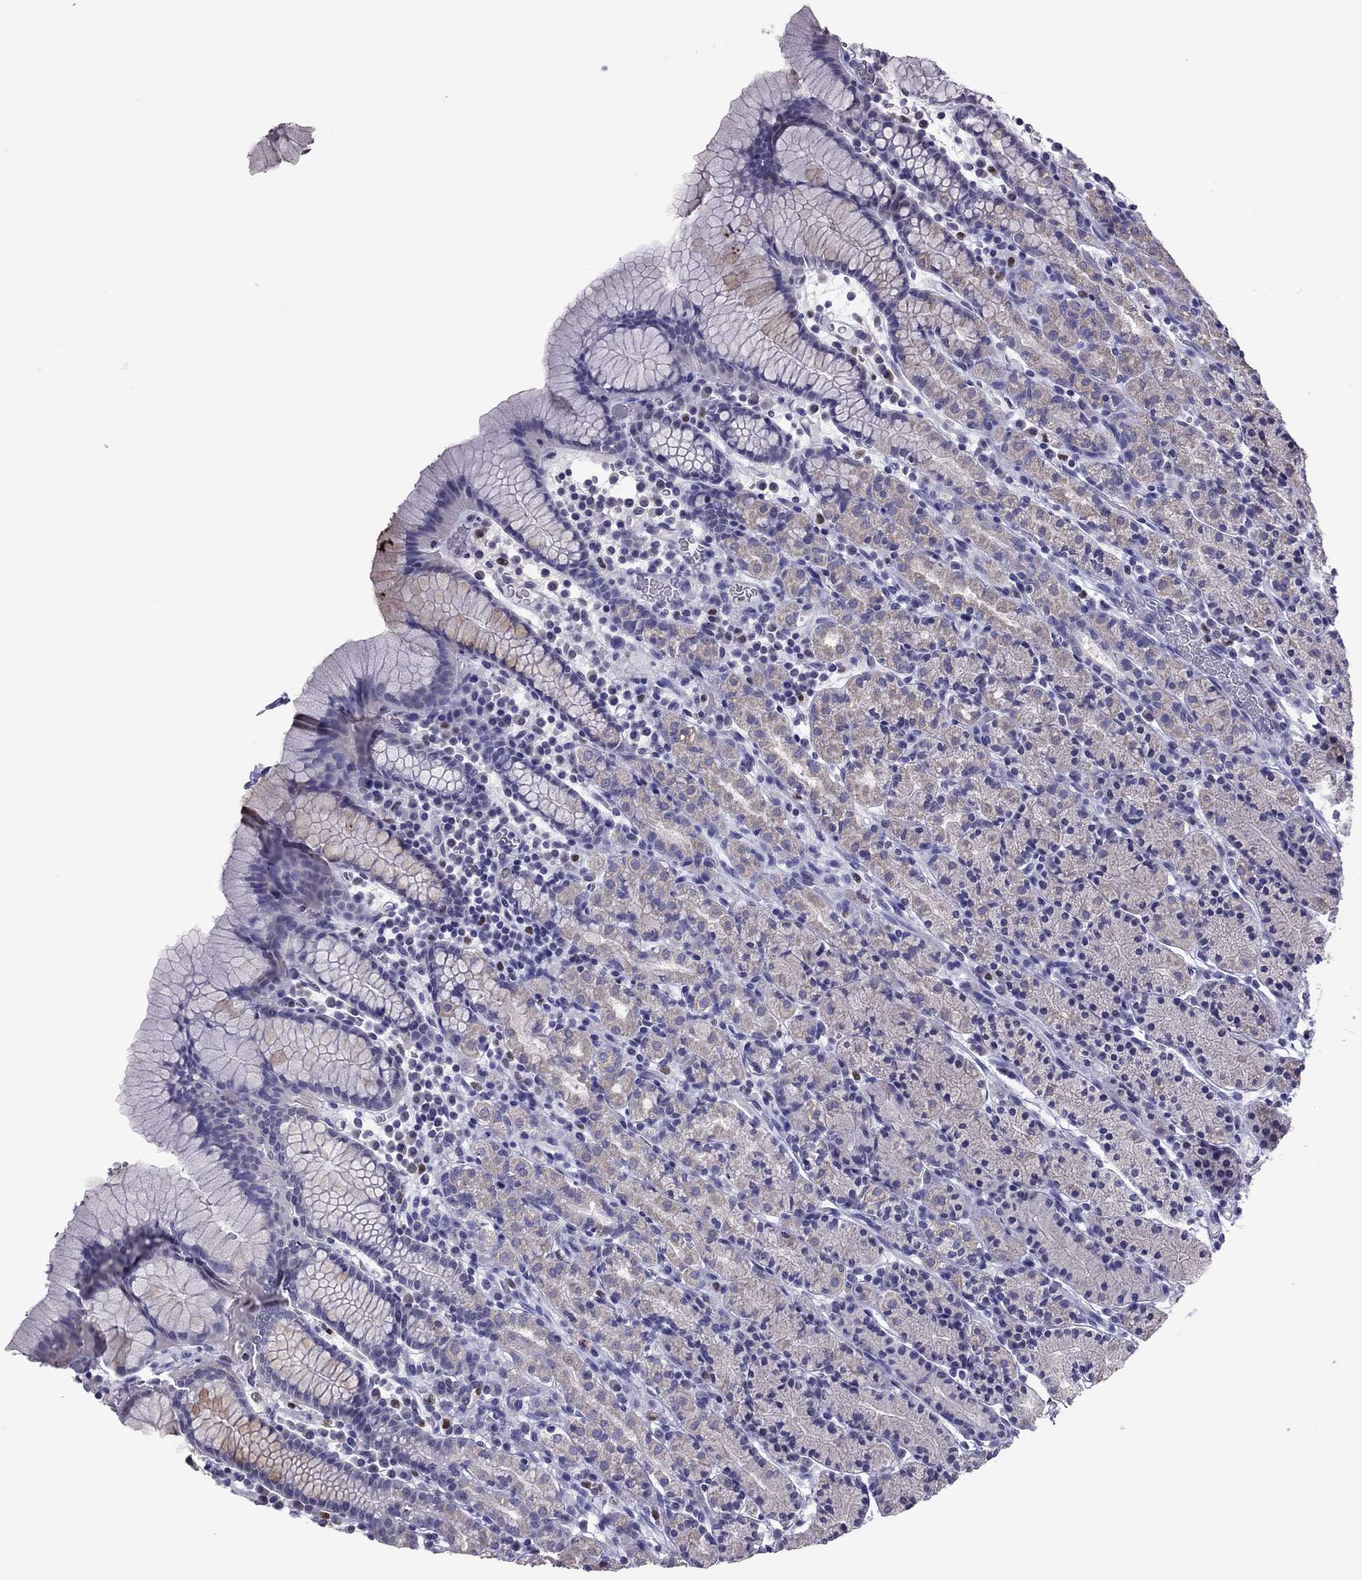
{"staining": {"intensity": "weak", "quantity": "<25%", "location": "cytoplasmic/membranous"}, "tissue": "stomach", "cell_type": "Glandular cells", "image_type": "normal", "snomed": [{"axis": "morphology", "description": "Normal tissue, NOS"}, {"axis": "topography", "description": "Stomach, upper"}, {"axis": "topography", "description": "Stomach"}], "caption": "The immunohistochemistry (IHC) image has no significant expression in glandular cells of stomach.", "gene": "SPINT3", "patient": {"sex": "male", "age": 62}}